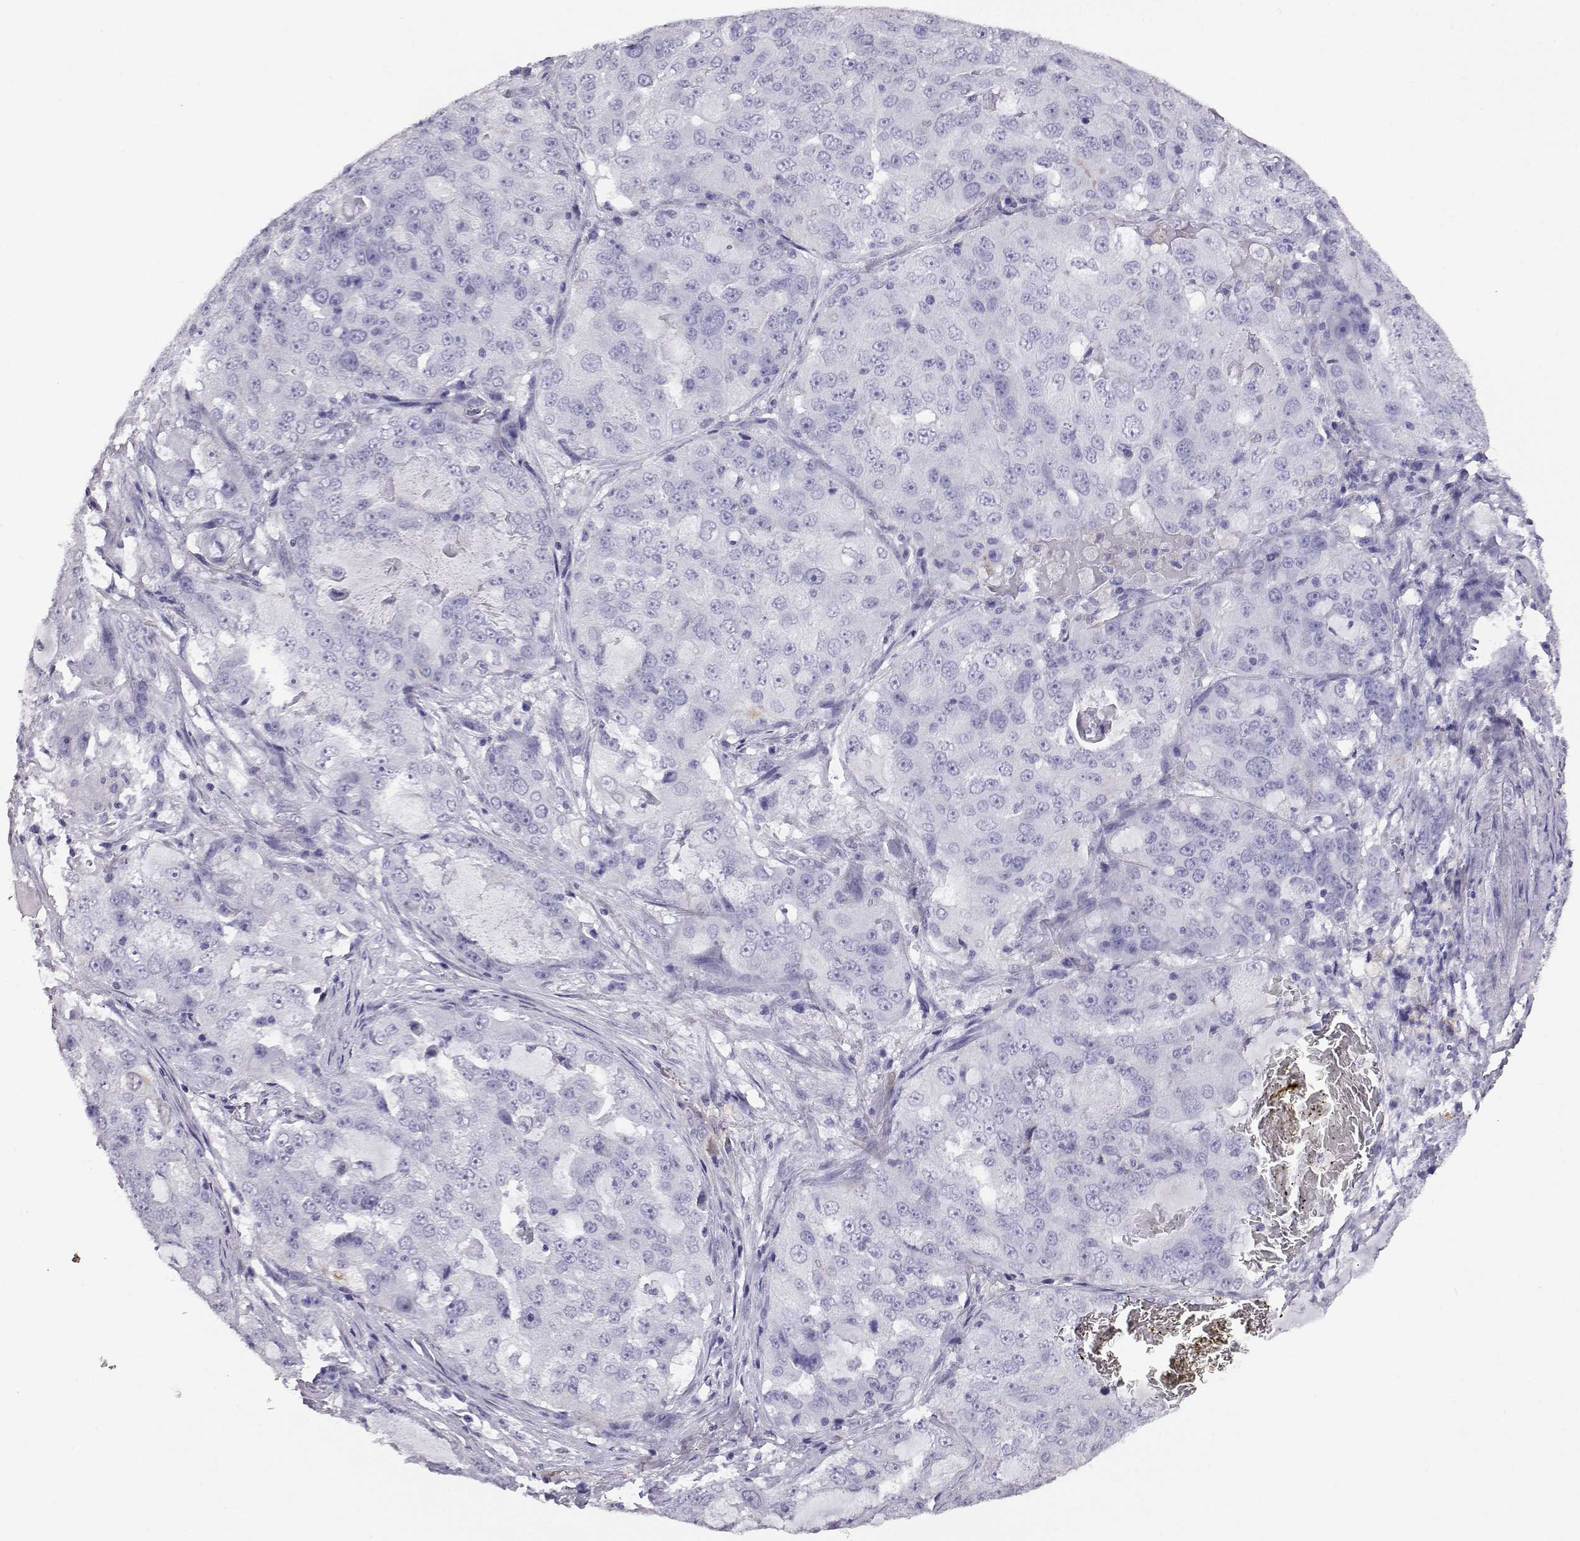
{"staining": {"intensity": "negative", "quantity": "none", "location": "none"}, "tissue": "lung cancer", "cell_type": "Tumor cells", "image_type": "cancer", "snomed": [{"axis": "morphology", "description": "Adenocarcinoma, NOS"}, {"axis": "topography", "description": "Lung"}], "caption": "This is an immunohistochemistry image of lung cancer. There is no positivity in tumor cells.", "gene": "AKR1B1", "patient": {"sex": "female", "age": 61}}